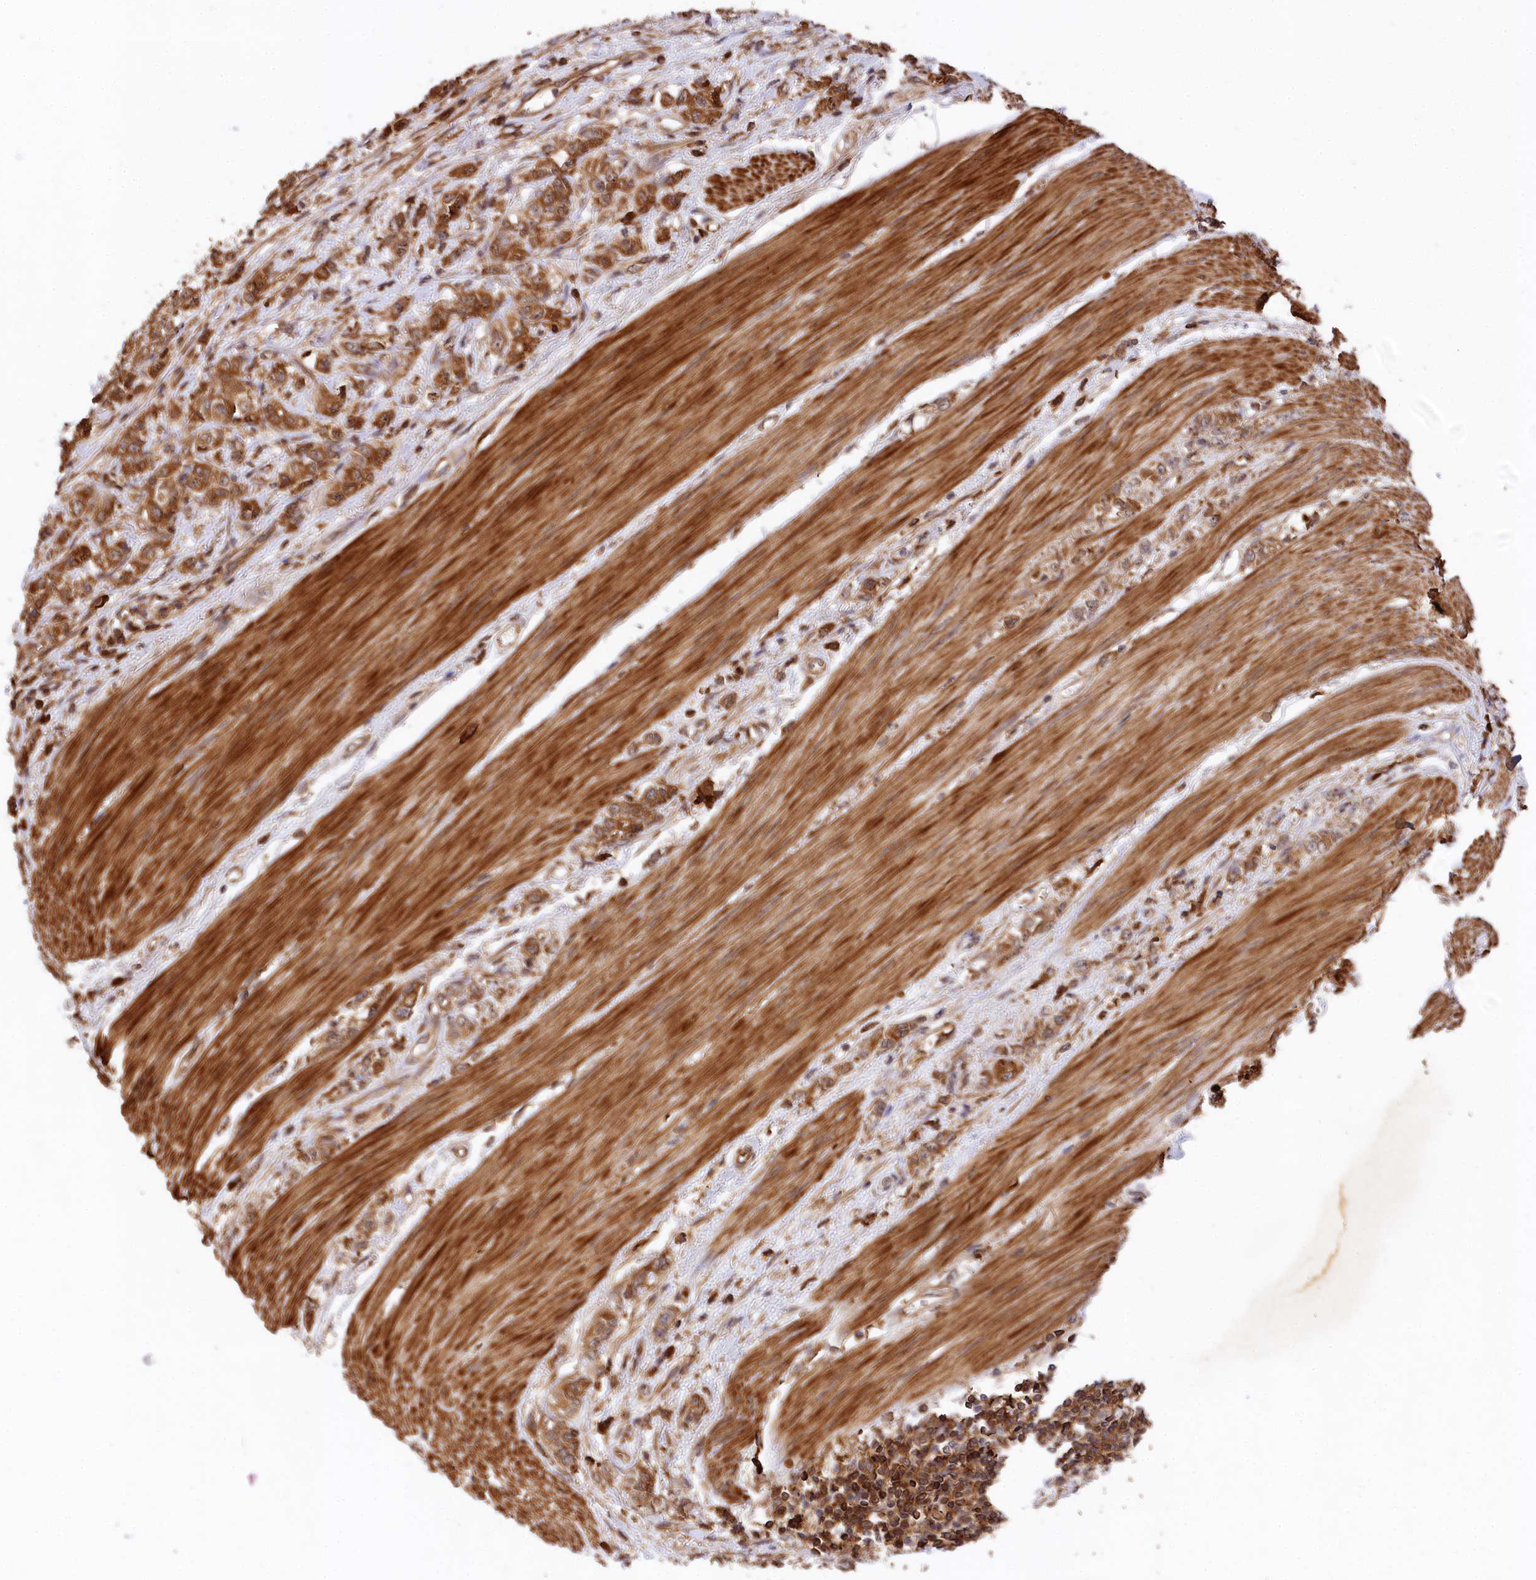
{"staining": {"intensity": "moderate", "quantity": ">75%", "location": "cytoplasmic/membranous"}, "tissue": "stomach cancer", "cell_type": "Tumor cells", "image_type": "cancer", "snomed": [{"axis": "morphology", "description": "Adenocarcinoma, NOS"}, {"axis": "topography", "description": "Stomach"}], "caption": "Moderate cytoplasmic/membranous positivity for a protein is appreciated in approximately >75% of tumor cells of stomach adenocarcinoma using IHC.", "gene": "MCF2L2", "patient": {"sex": "female", "age": 76}}